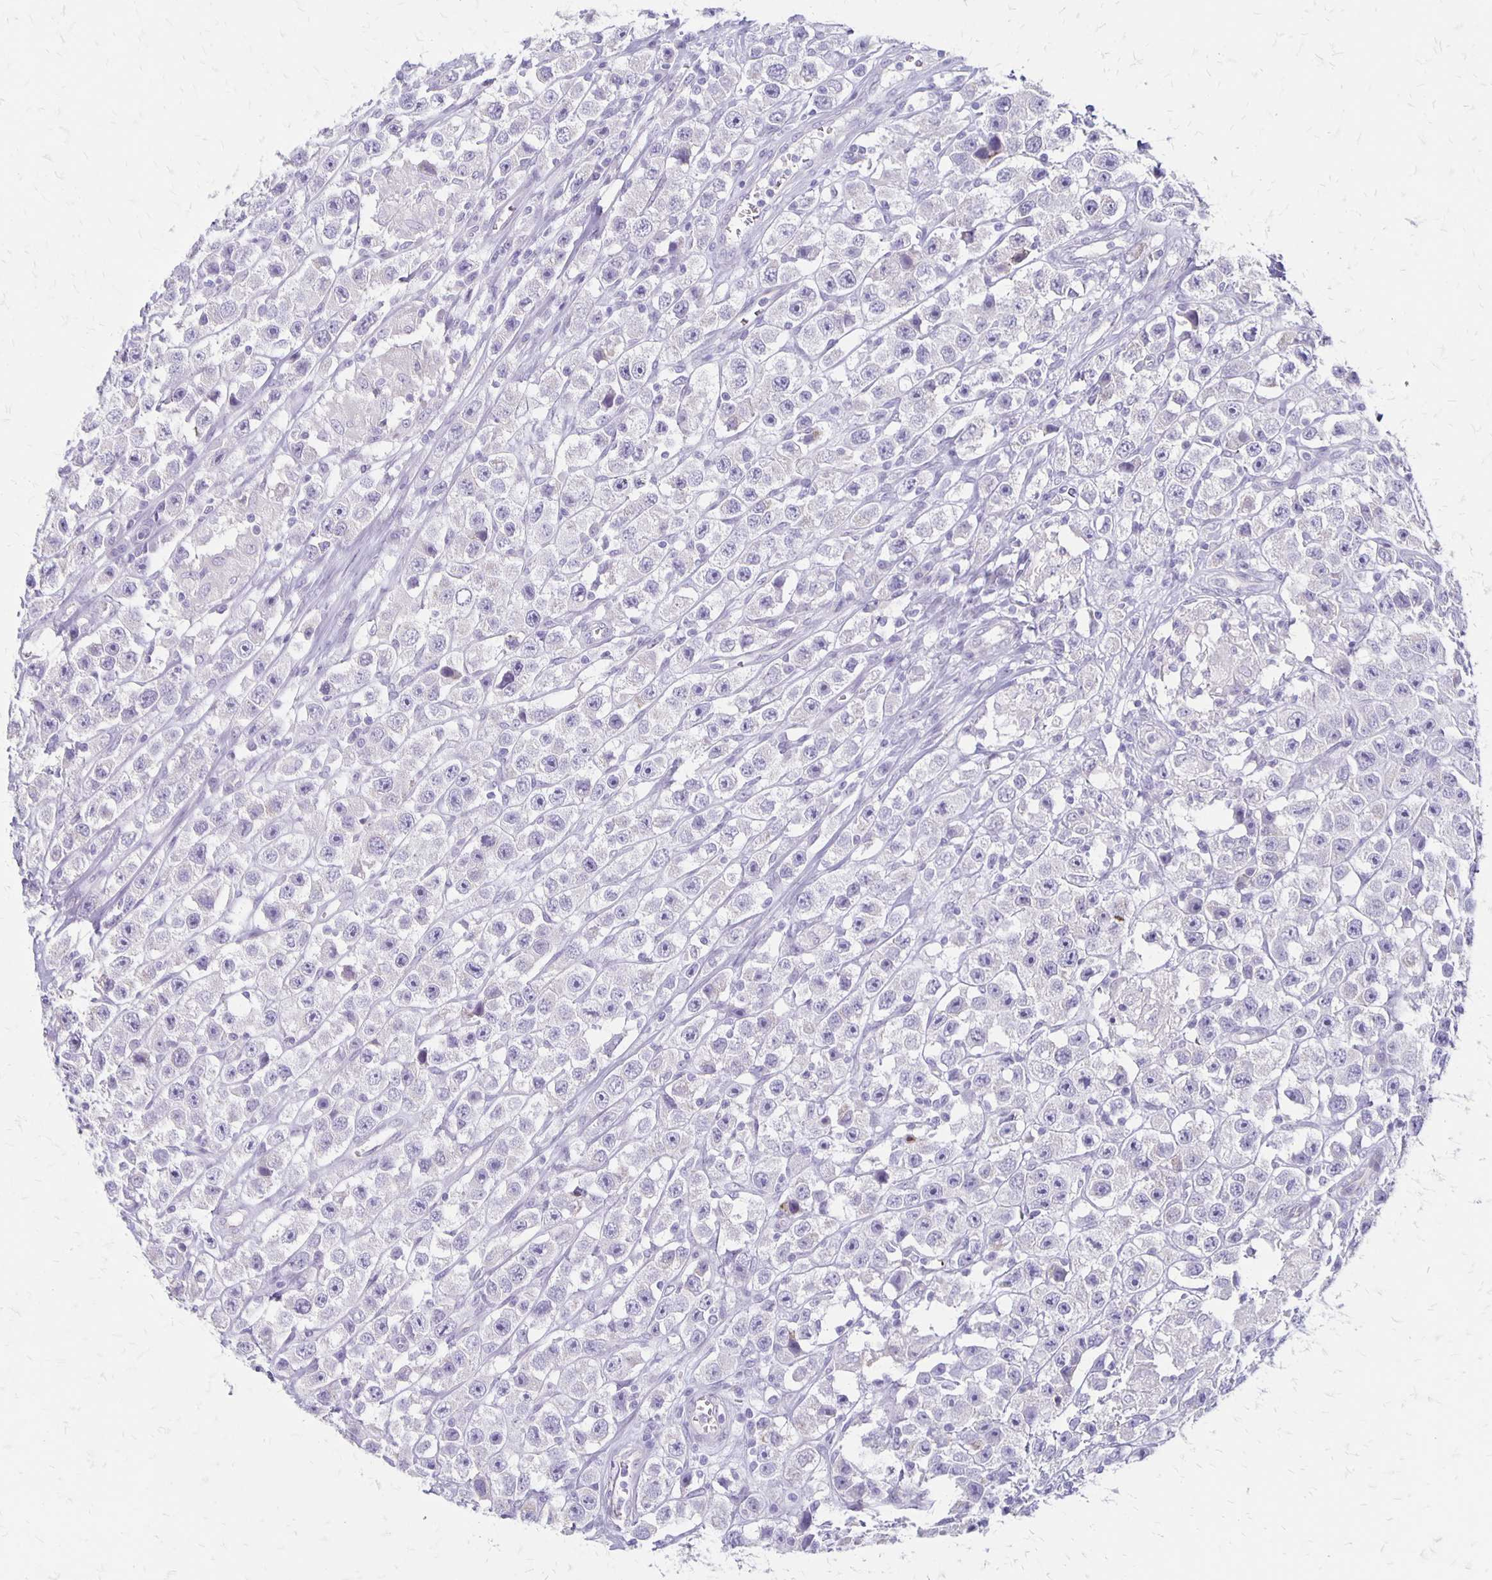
{"staining": {"intensity": "negative", "quantity": "none", "location": "none"}, "tissue": "testis cancer", "cell_type": "Tumor cells", "image_type": "cancer", "snomed": [{"axis": "morphology", "description": "Seminoma, NOS"}, {"axis": "topography", "description": "Testis"}], "caption": "Immunohistochemistry of testis cancer (seminoma) reveals no expression in tumor cells. Nuclei are stained in blue.", "gene": "HOMER1", "patient": {"sex": "male", "age": 45}}